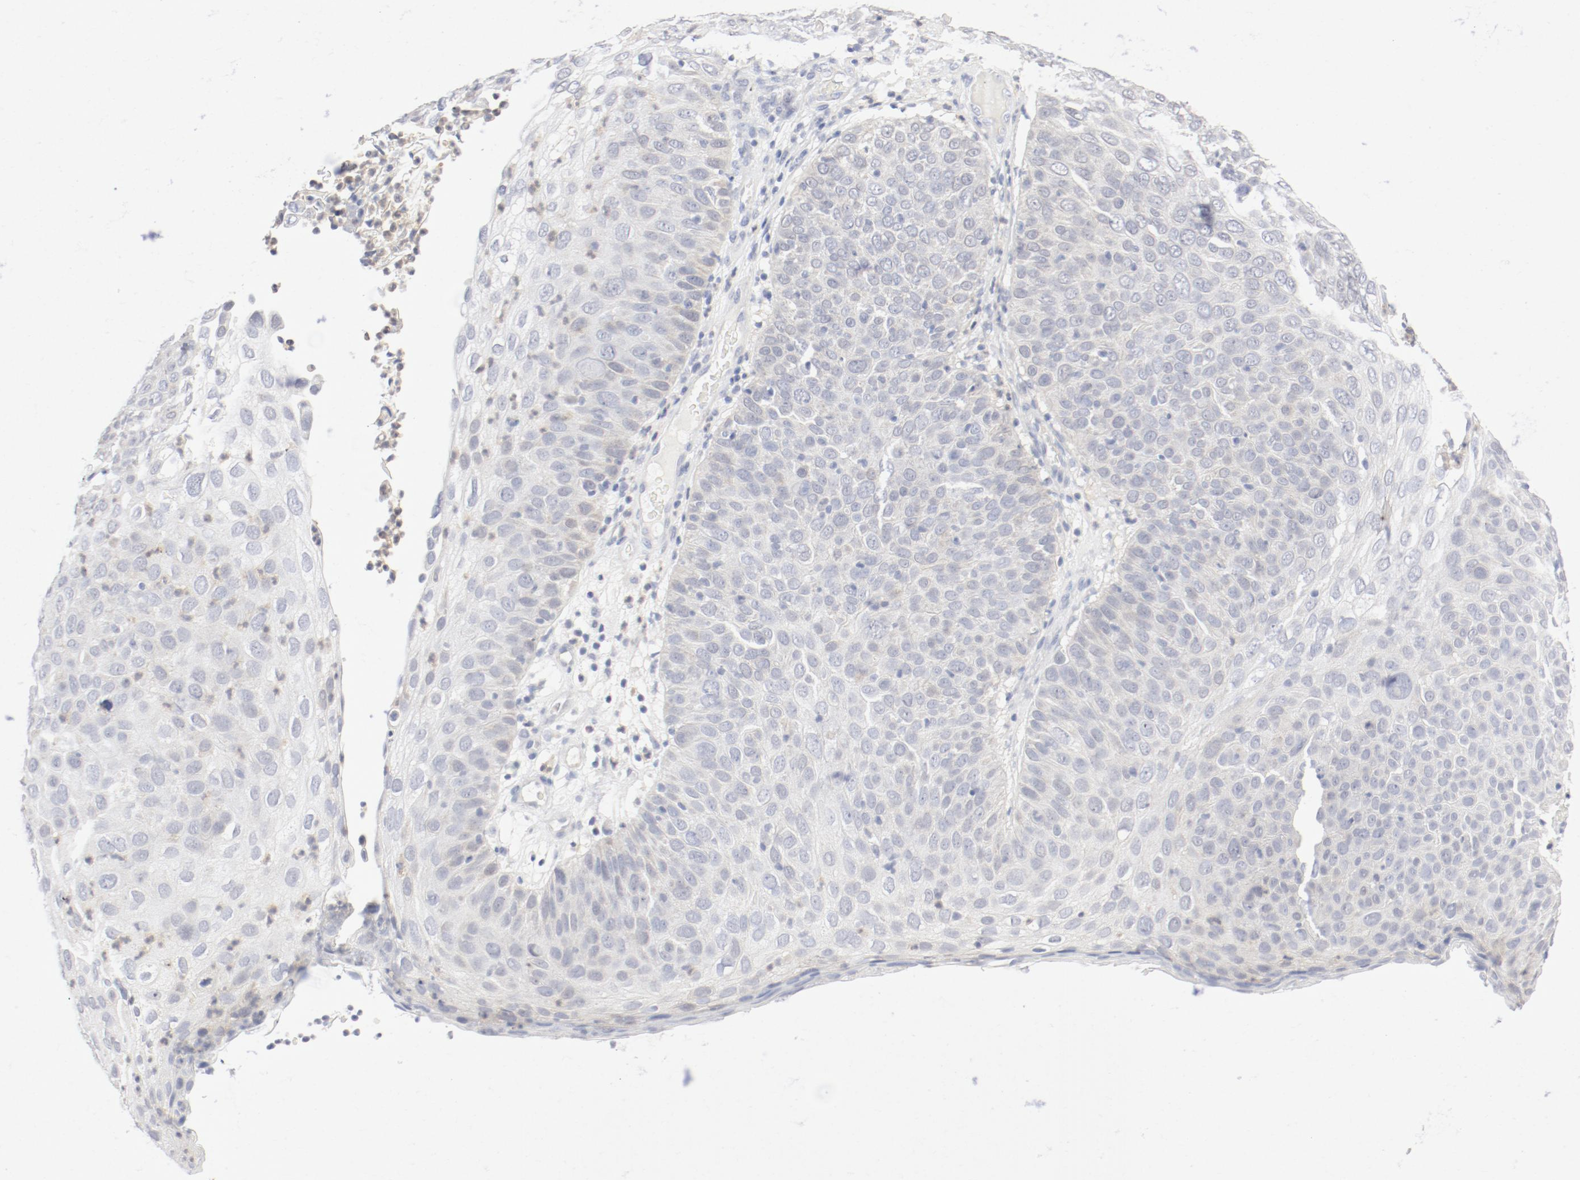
{"staining": {"intensity": "weak", "quantity": "<25%", "location": "cytoplasmic/membranous"}, "tissue": "skin cancer", "cell_type": "Tumor cells", "image_type": "cancer", "snomed": [{"axis": "morphology", "description": "Squamous cell carcinoma, NOS"}, {"axis": "topography", "description": "Skin"}], "caption": "Immunohistochemical staining of squamous cell carcinoma (skin) exhibits no significant positivity in tumor cells. The staining is performed using DAB (3,3'-diaminobenzidine) brown chromogen with nuclei counter-stained in using hematoxylin.", "gene": "PGM1", "patient": {"sex": "male", "age": 87}}